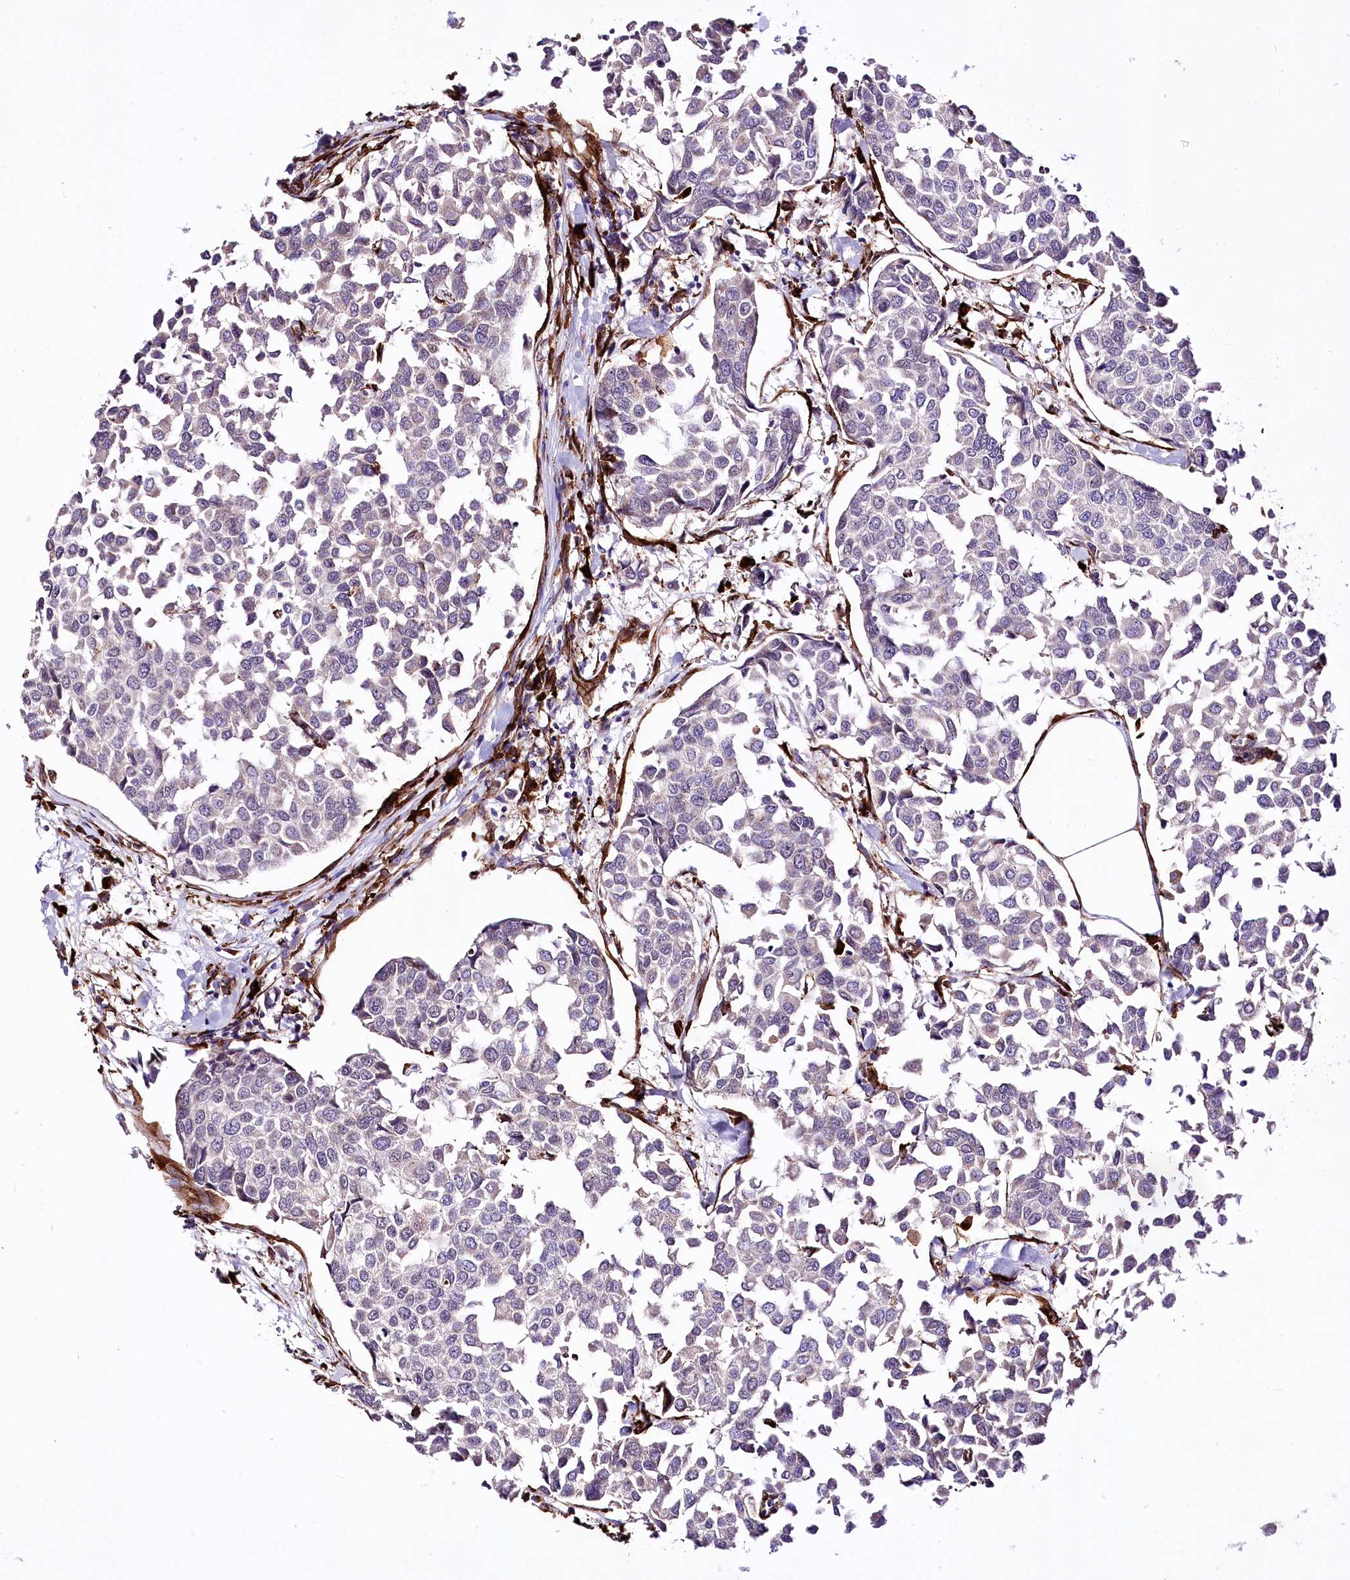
{"staining": {"intensity": "negative", "quantity": "none", "location": "none"}, "tissue": "breast cancer", "cell_type": "Tumor cells", "image_type": "cancer", "snomed": [{"axis": "morphology", "description": "Duct carcinoma"}, {"axis": "topography", "description": "Breast"}], "caption": "The immunohistochemistry image has no significant expression in tumor cells of breast cancer tissue. (DAB IHC, high magnification).", "gene": "WWC1", "patient": {"sex": "female", "age": 55}}